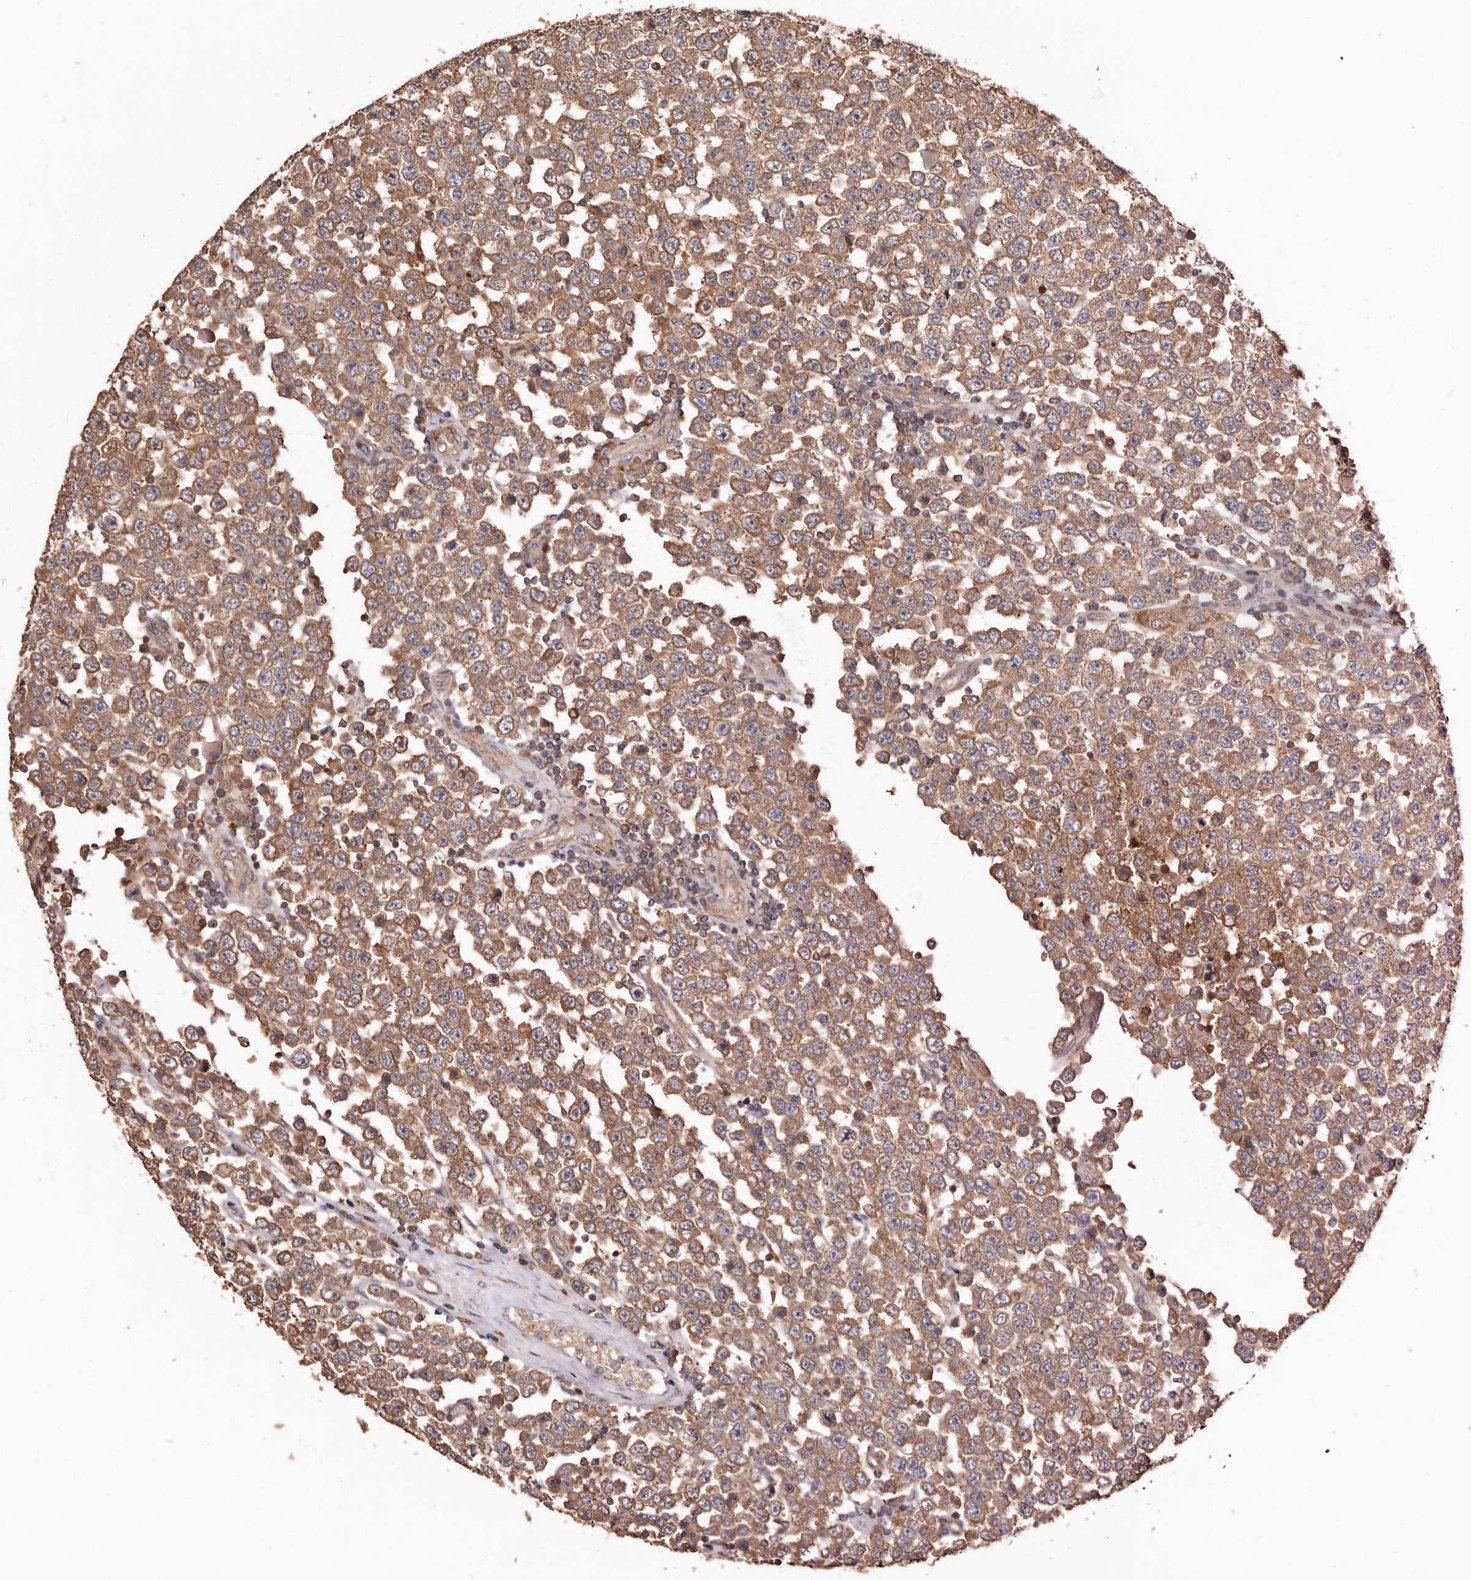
{"staining": {"intensity": "moderate", "quantity": ">75%", "location": "cytoplasmic/membranous"}, "tissue": "testis cancer", "cell_type": "Tumor cells", "image_type": "cancer", "snomed": [{"axis": "morphology", "description": "Seminoma, NOS"}, {"axis": "topography", "description": "Testis"}], "caption": "Protein staining of testis cancer tissue exhibits moderate cytoplasmic/membranous expression in approximately >75% of tumor cells.", "gene": "COQ8B", "patient": {"sex": "male", "age": 28}}